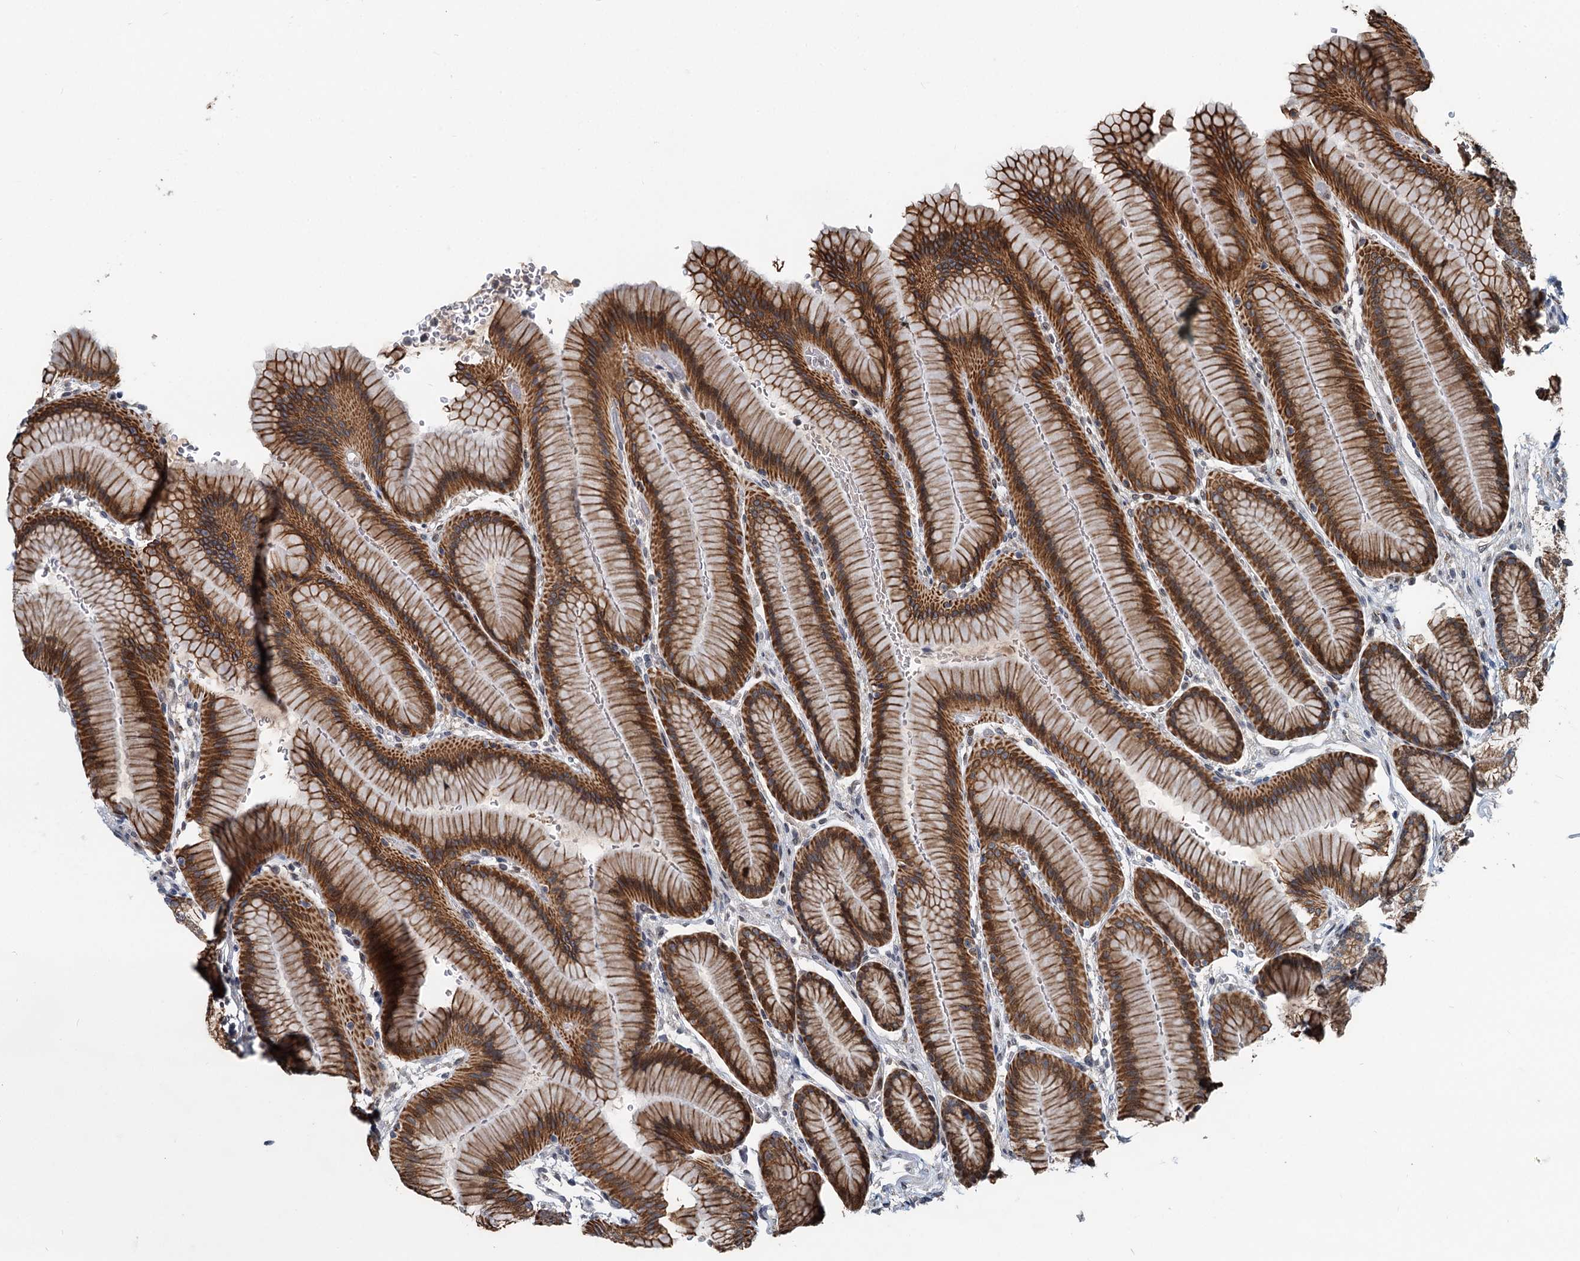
{"staining": {"intensity": "strong", "quantity": ">75%", "location": "cytoplasmic/membranous"}, "tissue": "stomach", "cell_type": "Glandular cells", "image_type": "normal", "snomed": [{"axis": "morphology", "description": "Normal tissue, NOS"}, {"axis": "morphology", "description": "Adenocarcinoma, NOS"}, {"axis": "morphology", "description": "Adenocarcinoma, High grade"}, {"axis": "topography", "description": "Stomach, upper"}, {"axis": "topography", "description": "Stomach"}], "caption": "An immunohistochemistry micrograph of benign tissue is shown. Protein staining in brown shows strong cytoplasmic/membranous positivity in stomach within glandular cells.", "gene": "RITA1", "patient": {"sex": "female", "age": 65}}